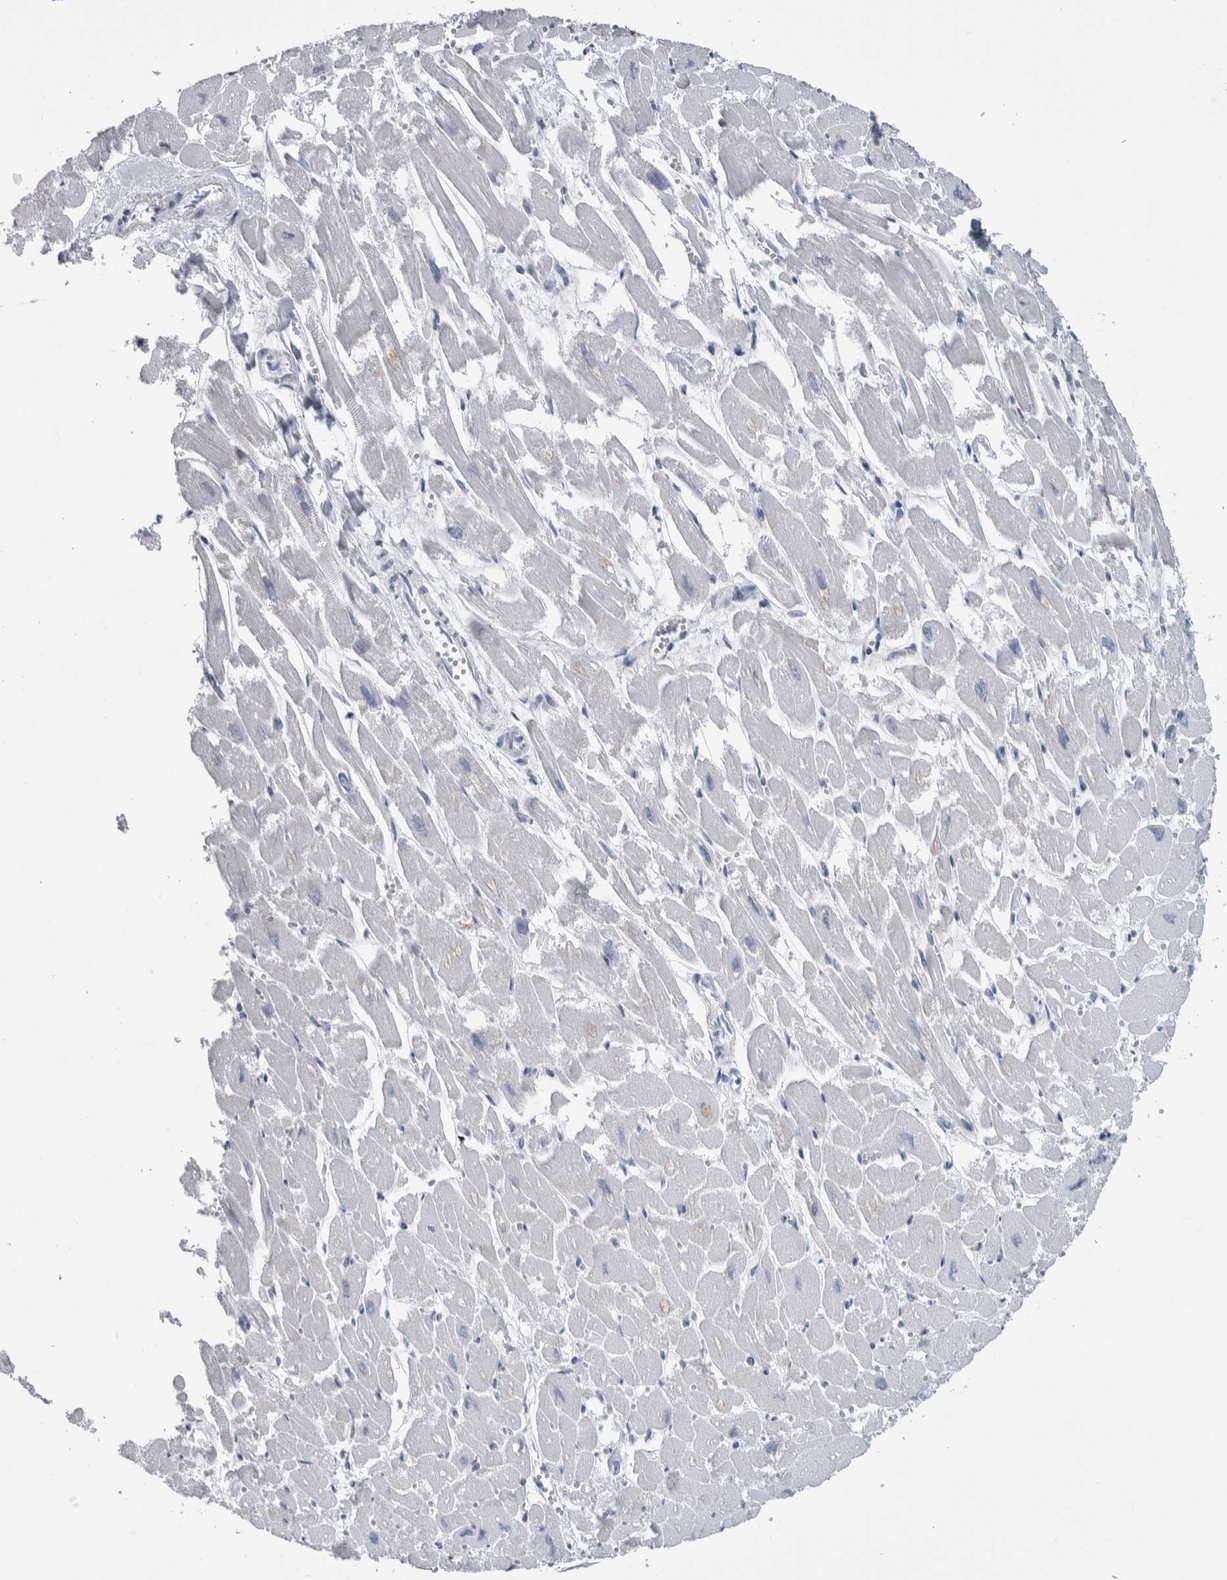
{"staining": {"intensity": "negative", "quantity": "none", "location": "none"}, "tissue": "heart muscle", "cell_type": "Cardiomyocytes", "image_type": "normal", "snomed": [{"axis": "morphology", "description": "Normal tissue, NOS"}, {"axis": "topography", "description": "Heart"}], "caption": "Immunohistochemistry image of benign heart muscle: human heart muscle stained with DAB shows no significant protein positivity in cardiomyocytes. The staining was performed using DAB (3,3'-diaminobenzidine) to visualize the protein expression in brown, while the nuclei were stained in blue with hematoxylin (Magnification: 20x).", "gene": "SKAP2", "patient": {"sex": "male", "age": 54}}